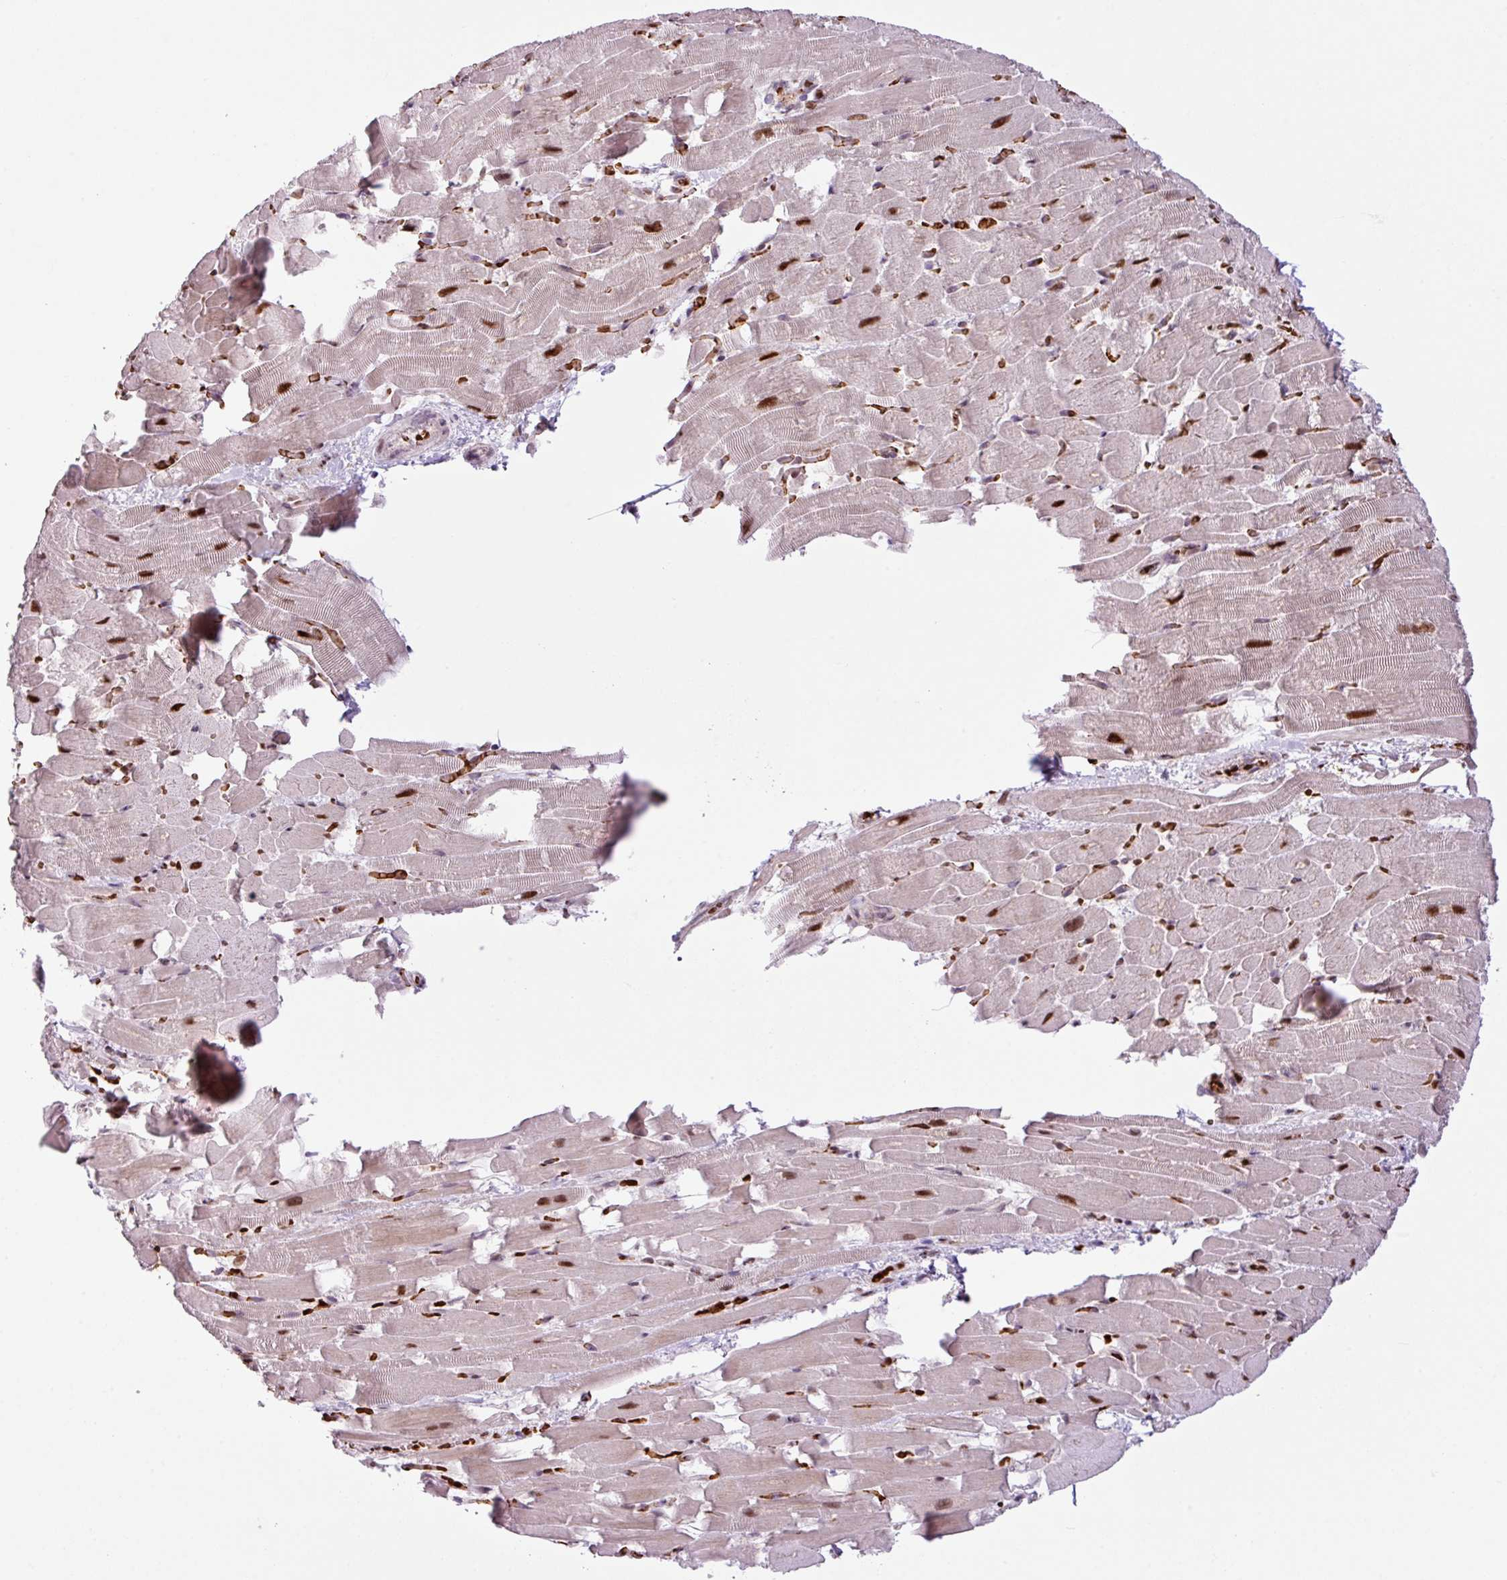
{"staining": {"intensity": "strong", "quantity": "25%-75%", "location": "nuclear"}, "tissue": "heart muscle", "cell_type": "Cardiomyocytes", "image_type": "normal", "snomed": [{"axis": "morphology", "description": "Normal tissue, NOS"}, {"axis": "topography", "description": "Heart"}], "caption": "This histopathology image exhibits unremarkable heart muscle stained with IHC to label a protein in brown. The nuclear of cardiomyocytes show strong positivity for the protein. Nuclei are counter-stained blue.", "gene": "PRDM5", "patient": {"sex": "male", "age": 37}}